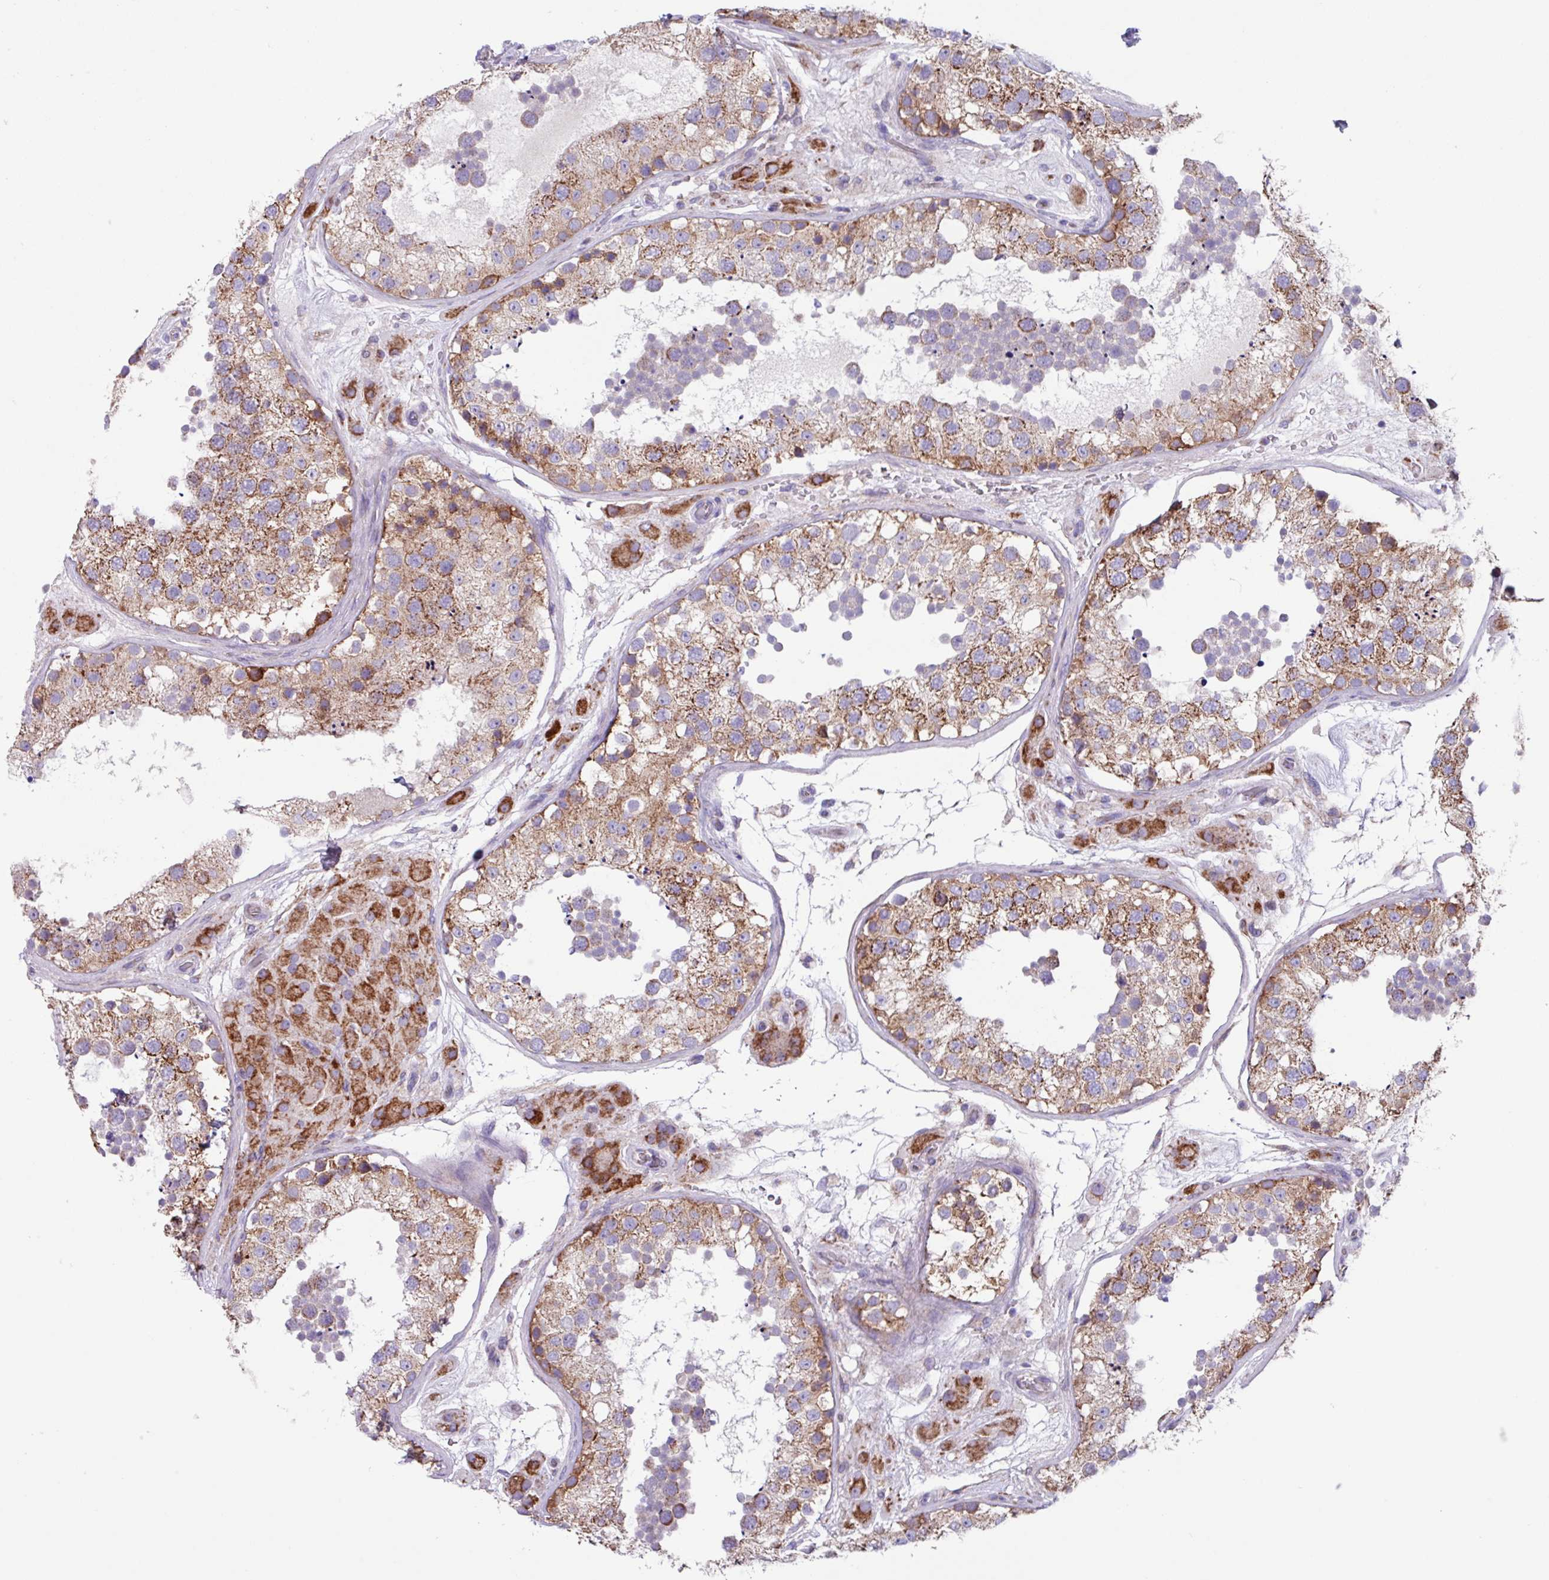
{"staining": {"intensity": "strong", "quantity": "25%-75%", "location": "cytoplasmic/membranous"}, "tissue": "testis", "cell_type": "Cells in seminiferous ducts", "image_type": "normal", "snomed": [{"axis": "morphology", "description": "Normal tissue, NOS"}, {"axis": "topography", "description": "Testis"}], "caption": "Testis stained with DAB immunohistochemistry (IHC) displays high levels of strong cytoplasmic/membranous expression in about 25%-75% of cells in seminiferous ducts.", "gene": "OTULIN", "patient": {"sex": "male", "age": 26}}